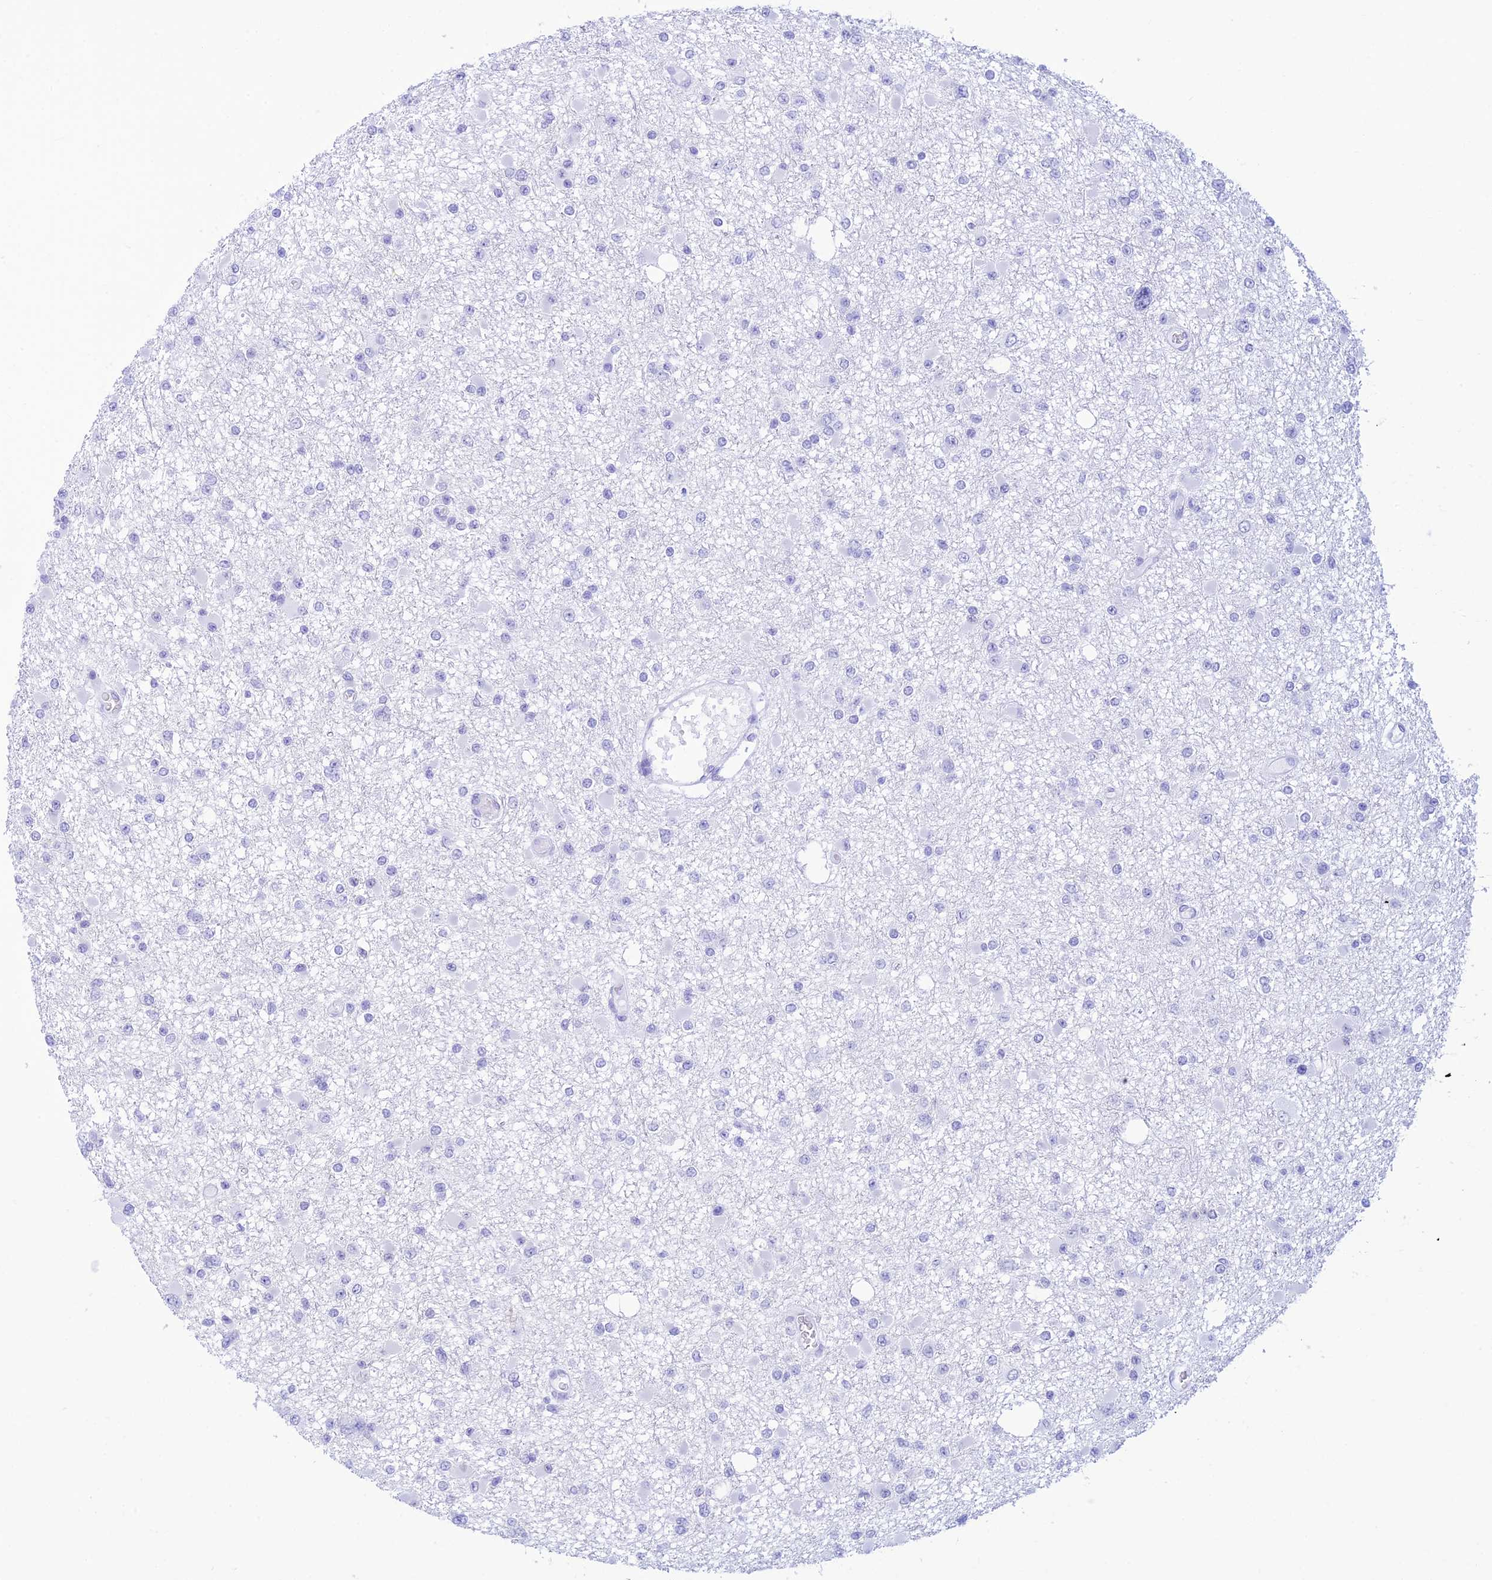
{"staining": {"intensity": "negative", "quantity": "none", "location": "none"}, "tissue": "glioma", "cell_type": "Tumor cells", "image_type": "cancer", "snomed": [{"axis": "morphology", "description": "Glioma, malignant, Low grade"}, {"axis": "topography", "description": "Brain"}], "caption": "This is an immunohistochemistry micrograph of human glioma. There is no positivity in tumor cells.", "gene": "ST8SIA5", "patient": {"sex": "female", "age": 22}}